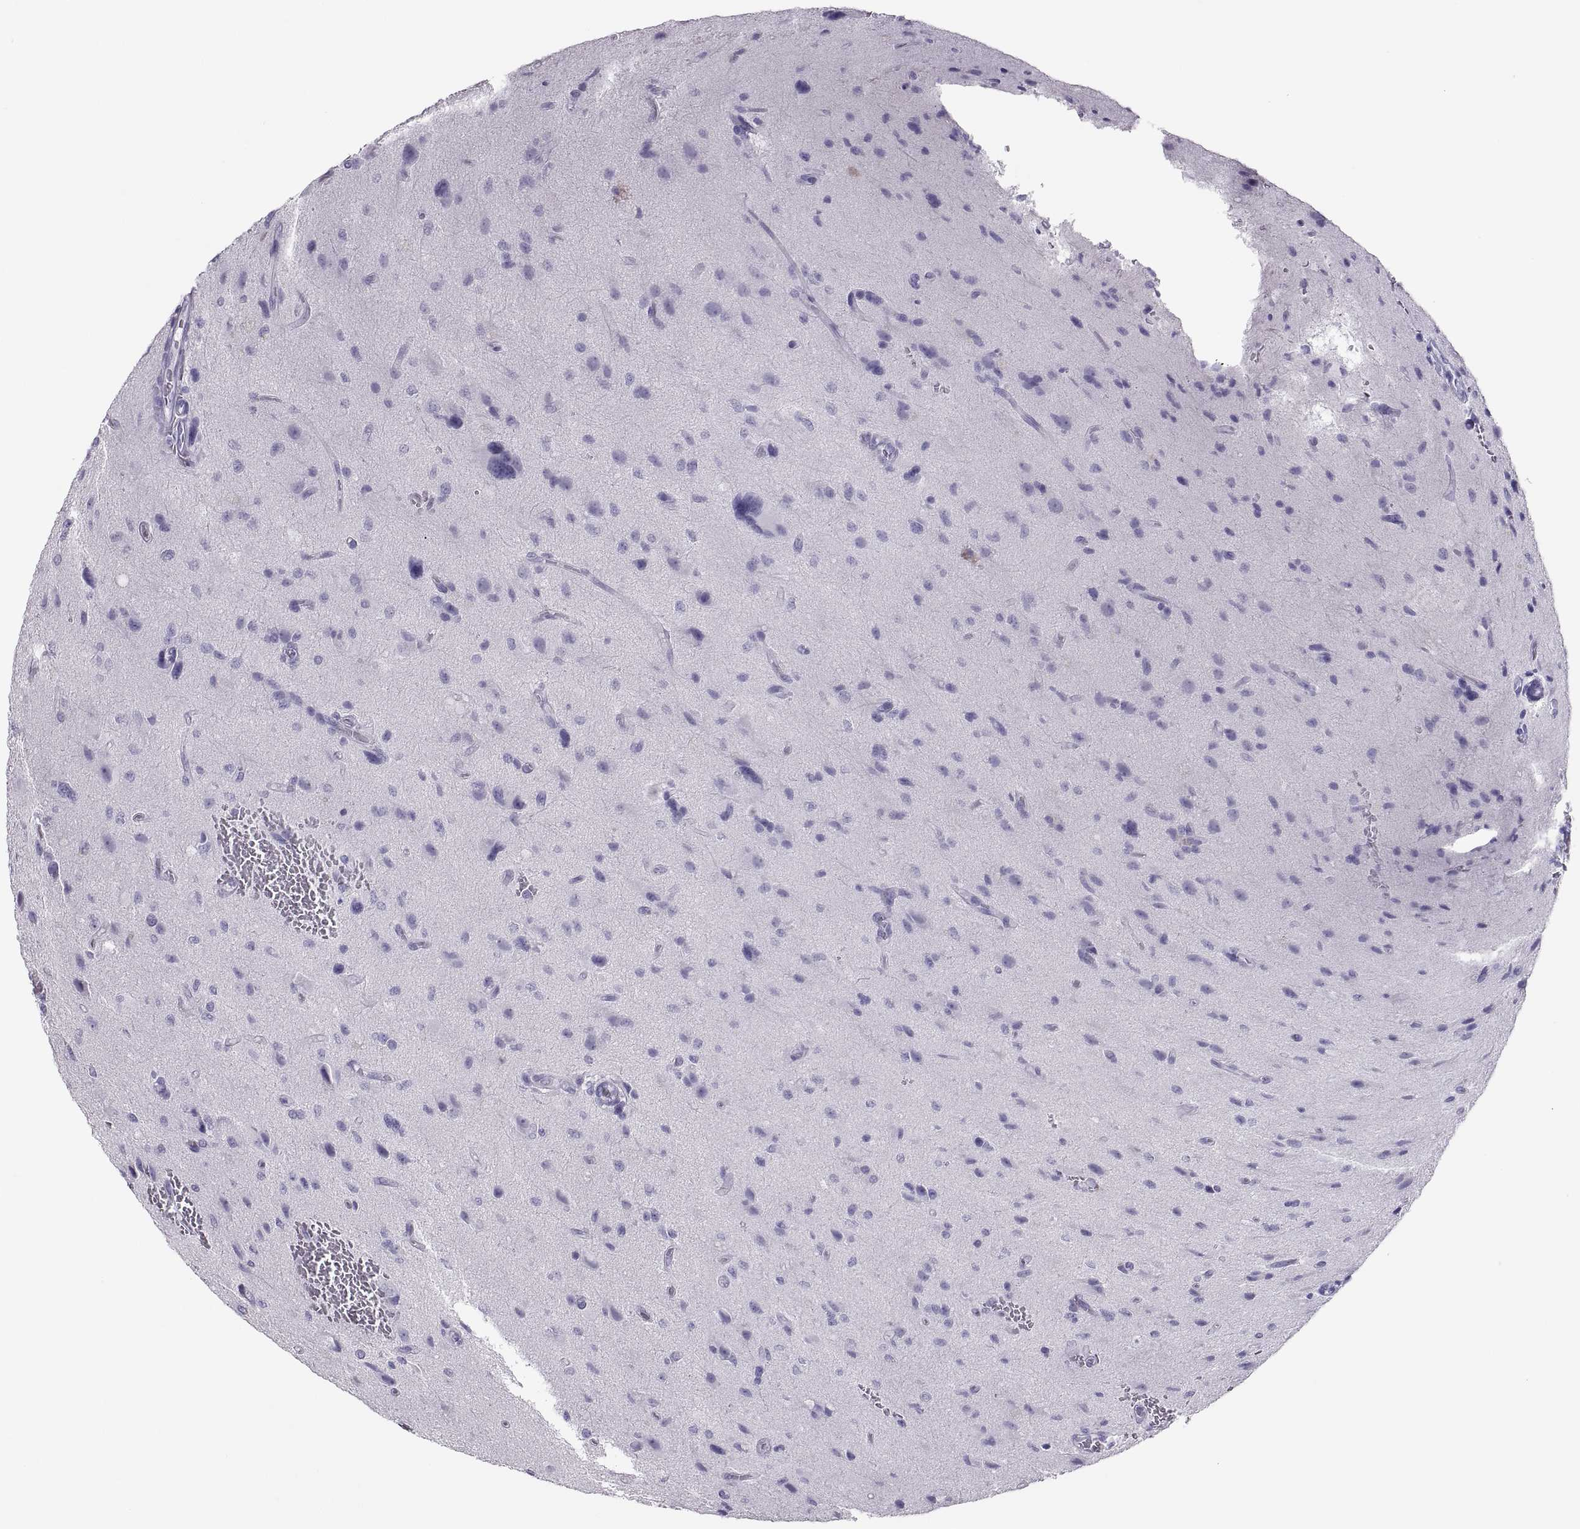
{"staining": {"intensity": "negative", "quantity": "none", "location": "none"}, "tissue": "glioma", "cell_type": "Tumor cells", "image_type": "cancer", "snomed": [{"axis": "morphology", "description": "Glioma, malignant, NOS"}, {"axis": "morphology", "description": "Glioma, malignant, High grade"}, {"axis": "topography", "description": "Brain"}], "caption": "This photomicrograph is of malignant glioma stained with IHC to label a protein in brown with the nuclei are counter-stained blue. There is no staining in tumor cells.", "gene": "SEMG1", "patient": {"sex": "female", "age": 71}}